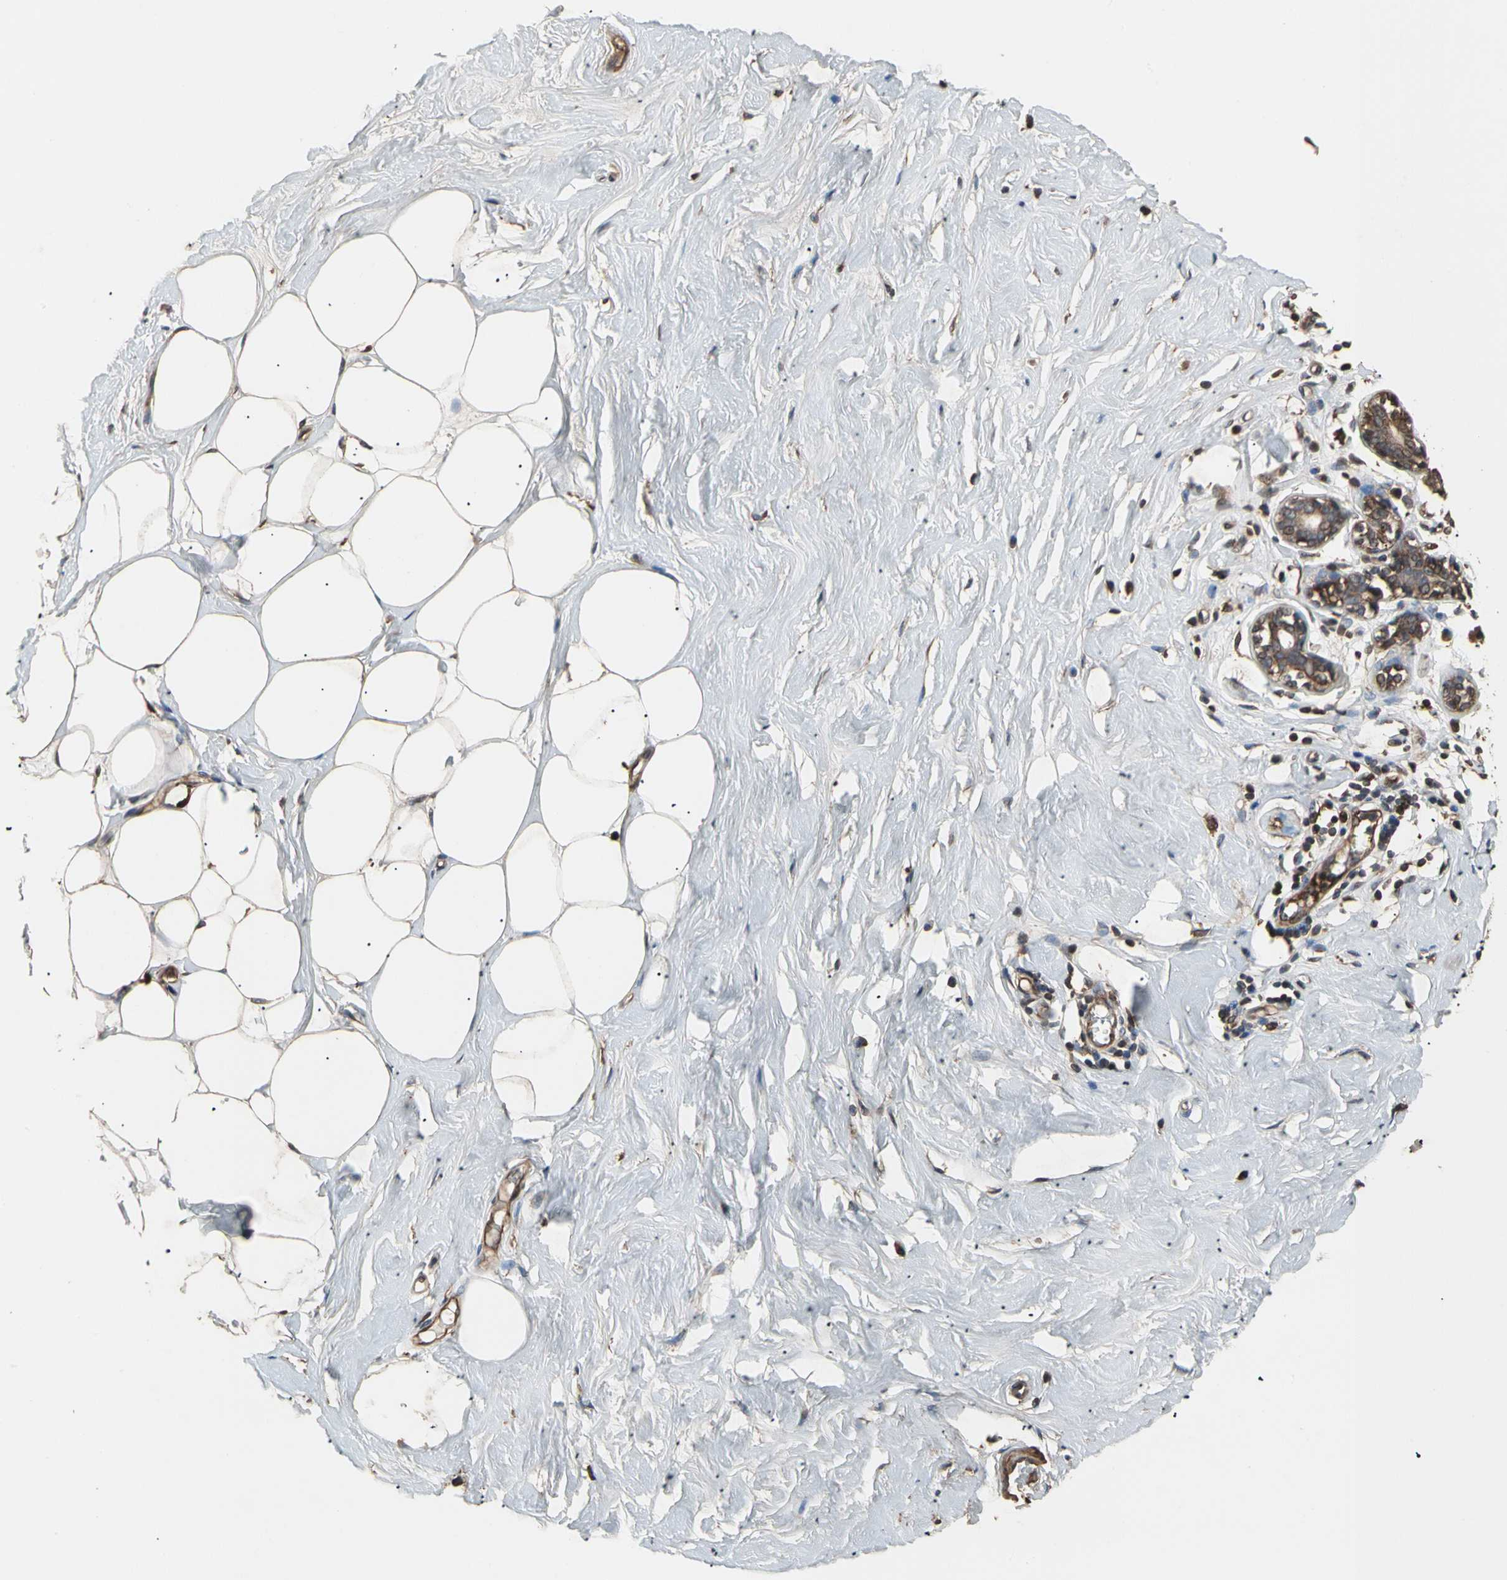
{"staining": {"intensity": "weak", "quantity": "25%-75%", "location": "cytoplasmic/membranous"}, "tissue": "adipose tissue", "cell_type": "Adipocytes", "image_type": "normal", "snomed": [{"axis": "morphology", "description": "Normal tissue, NOS"}, {"axis": "topography", "description": "Breast"}], "caption": "Adipose tissue stained with immunohistochemistry (IHC) displays weak cytoplasmic/membranous expression in about 25%-75% of adipocytes. (DAB IHC with brightfield microscopy, high magnification).", "gene": "AGBL2", "patient": {"sex": "female", "age": 44}}